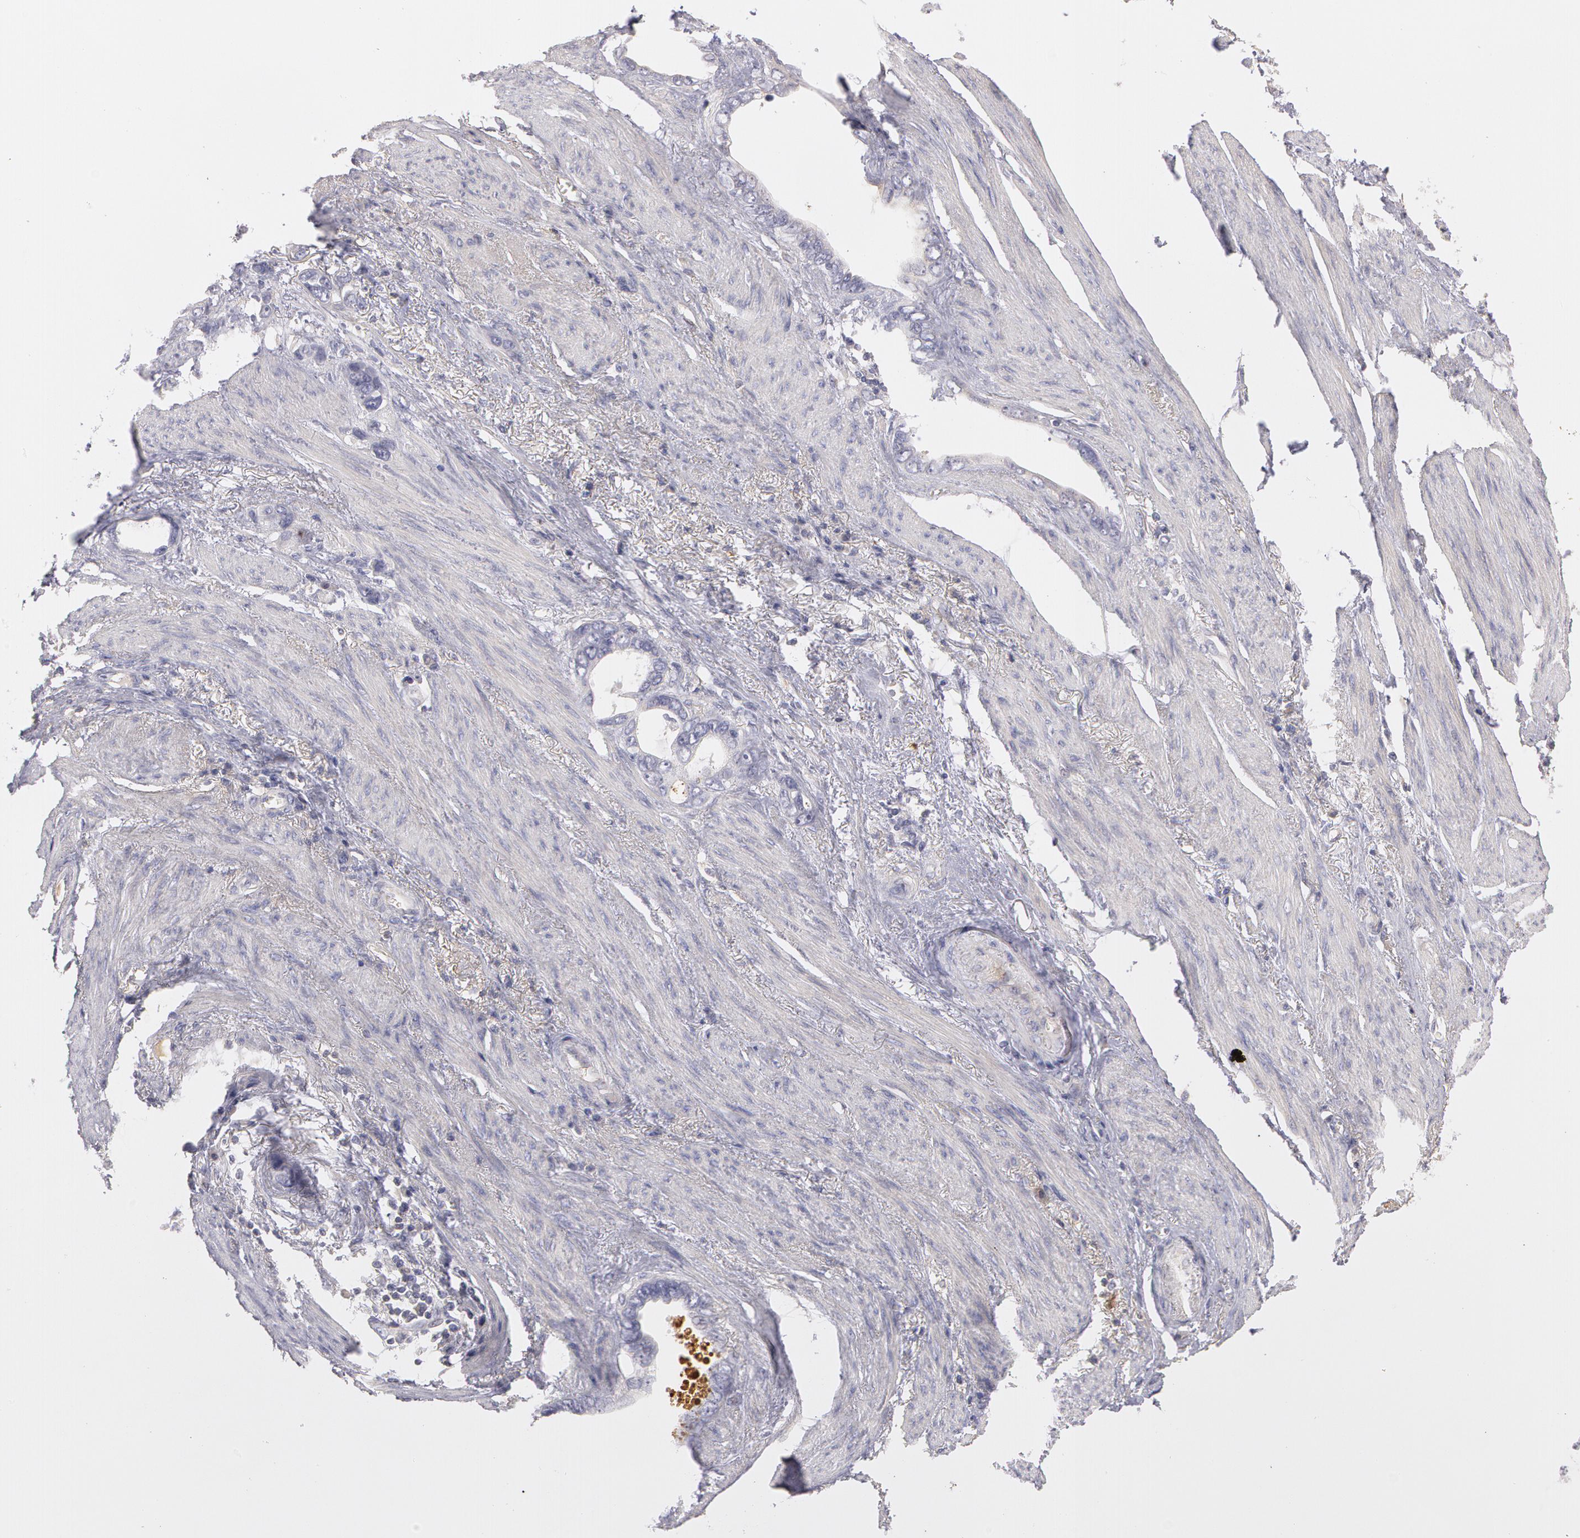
{"staining": {"intensity": "negative", "quantity": "none", "location": "none"}, "tissue": "stomach cancer", "cell_type": "Tumor cells", "image_type": "cancer", "snomed": [{"axis": "morphology", "description": "Adenocarcinoma, NOS"}, {"axis": "topography", "description": "Stomach"}], "caption": "A micrograph of human stomach adenocarcinoma is negative for staining in tumor cells. (DAB immunohistochemistry (IHC), high magnification).", "gene": "C1R", "patient": {"sex": "male", "age": 78}}